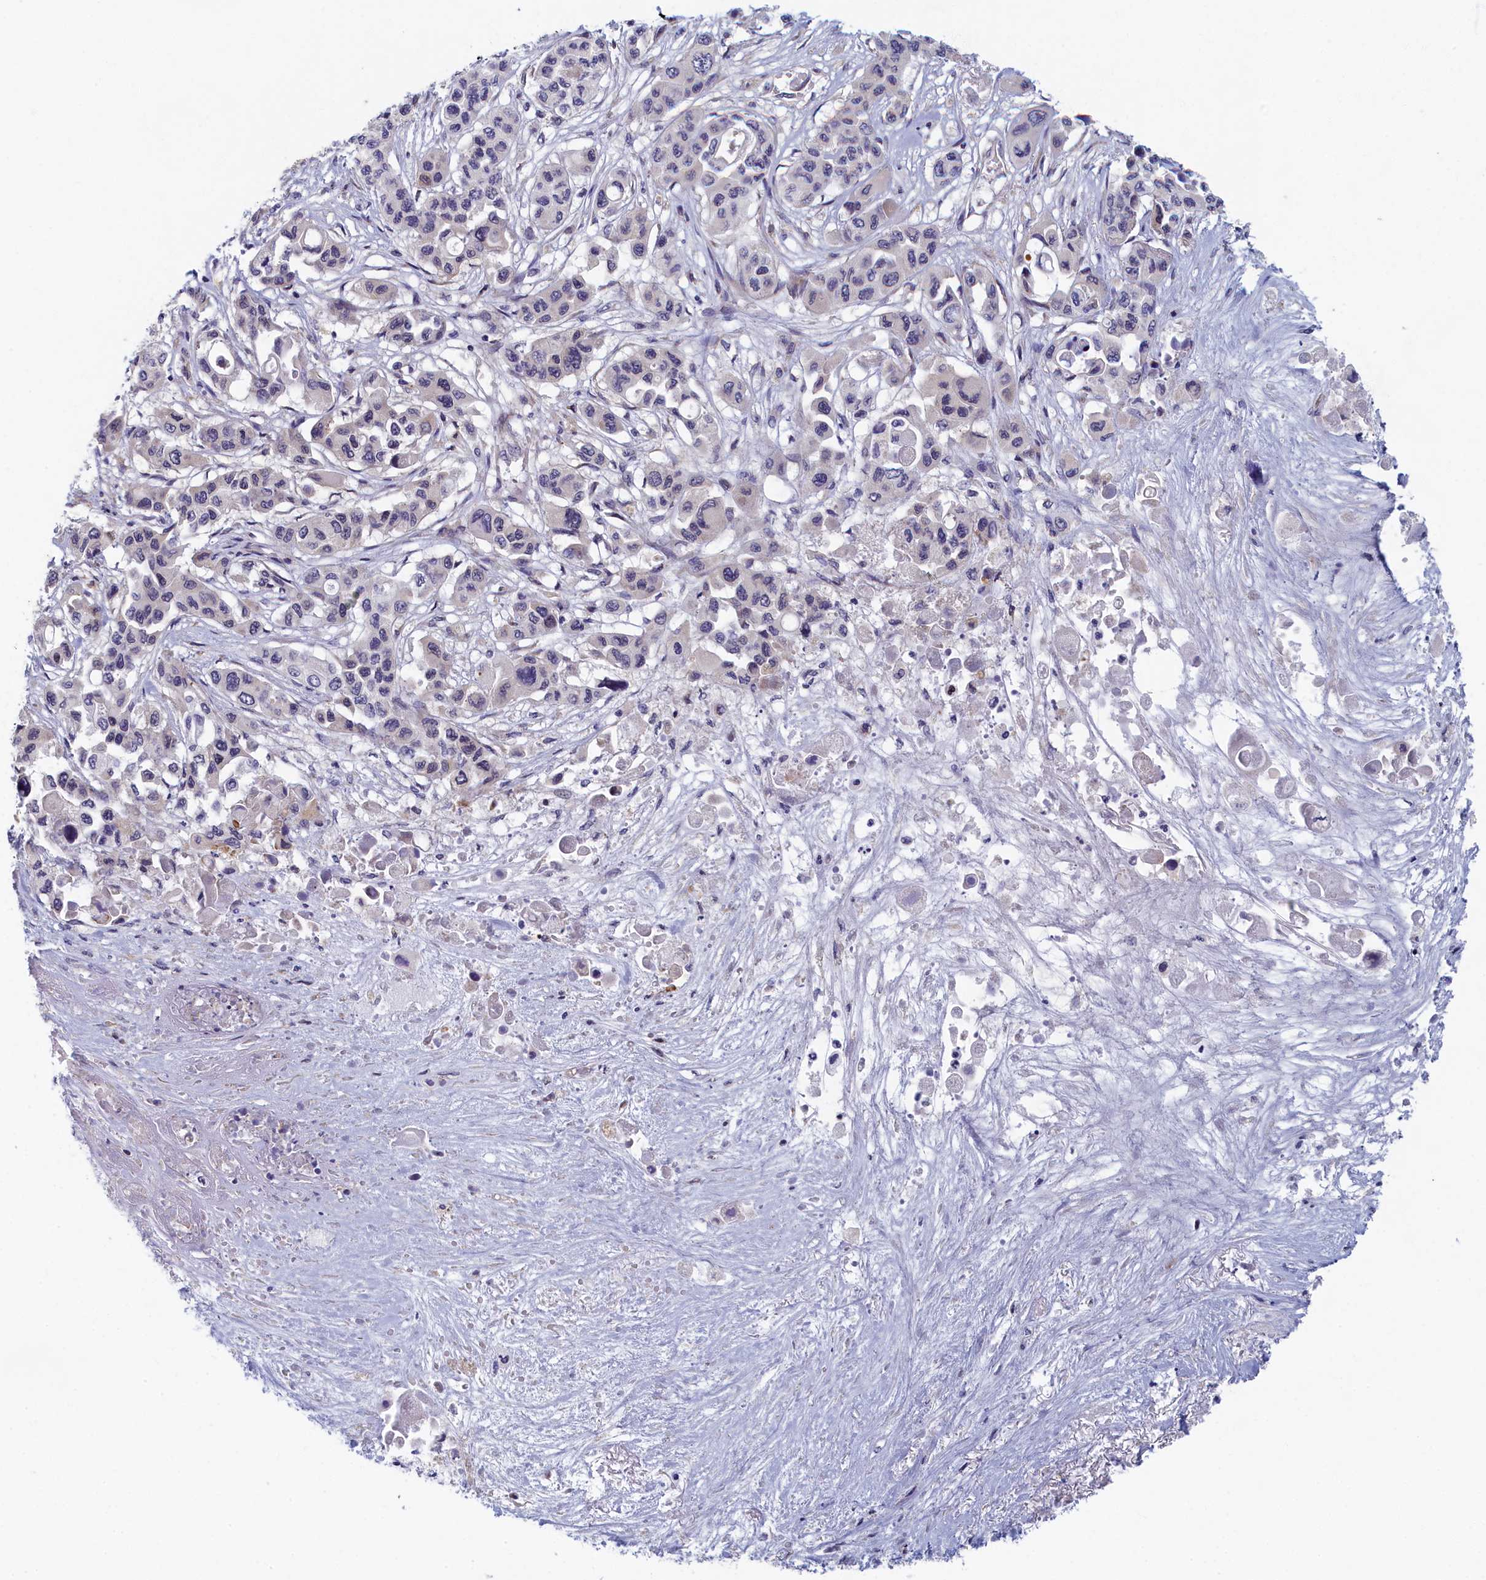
{"staining": {"intensity": "negative", "quantity": "none", "location": "none"}, "tissue": "pancreatic cancer", "cell_type": "Tumor cells", "image_type": "cancer", "snomed": [{"axis": "morphology", "description": "Adenocarcinoma, NOS"}, {"axis": "topography", "description": "Pancreas"}], "caption": "This is a micrograph of immunohistochemistry staining of pancreatic adenocarcinoma, which shows no positivity in tumor cells.", "gene": "DNAJC17", "patient": {"sex": "male", "age": 92}}